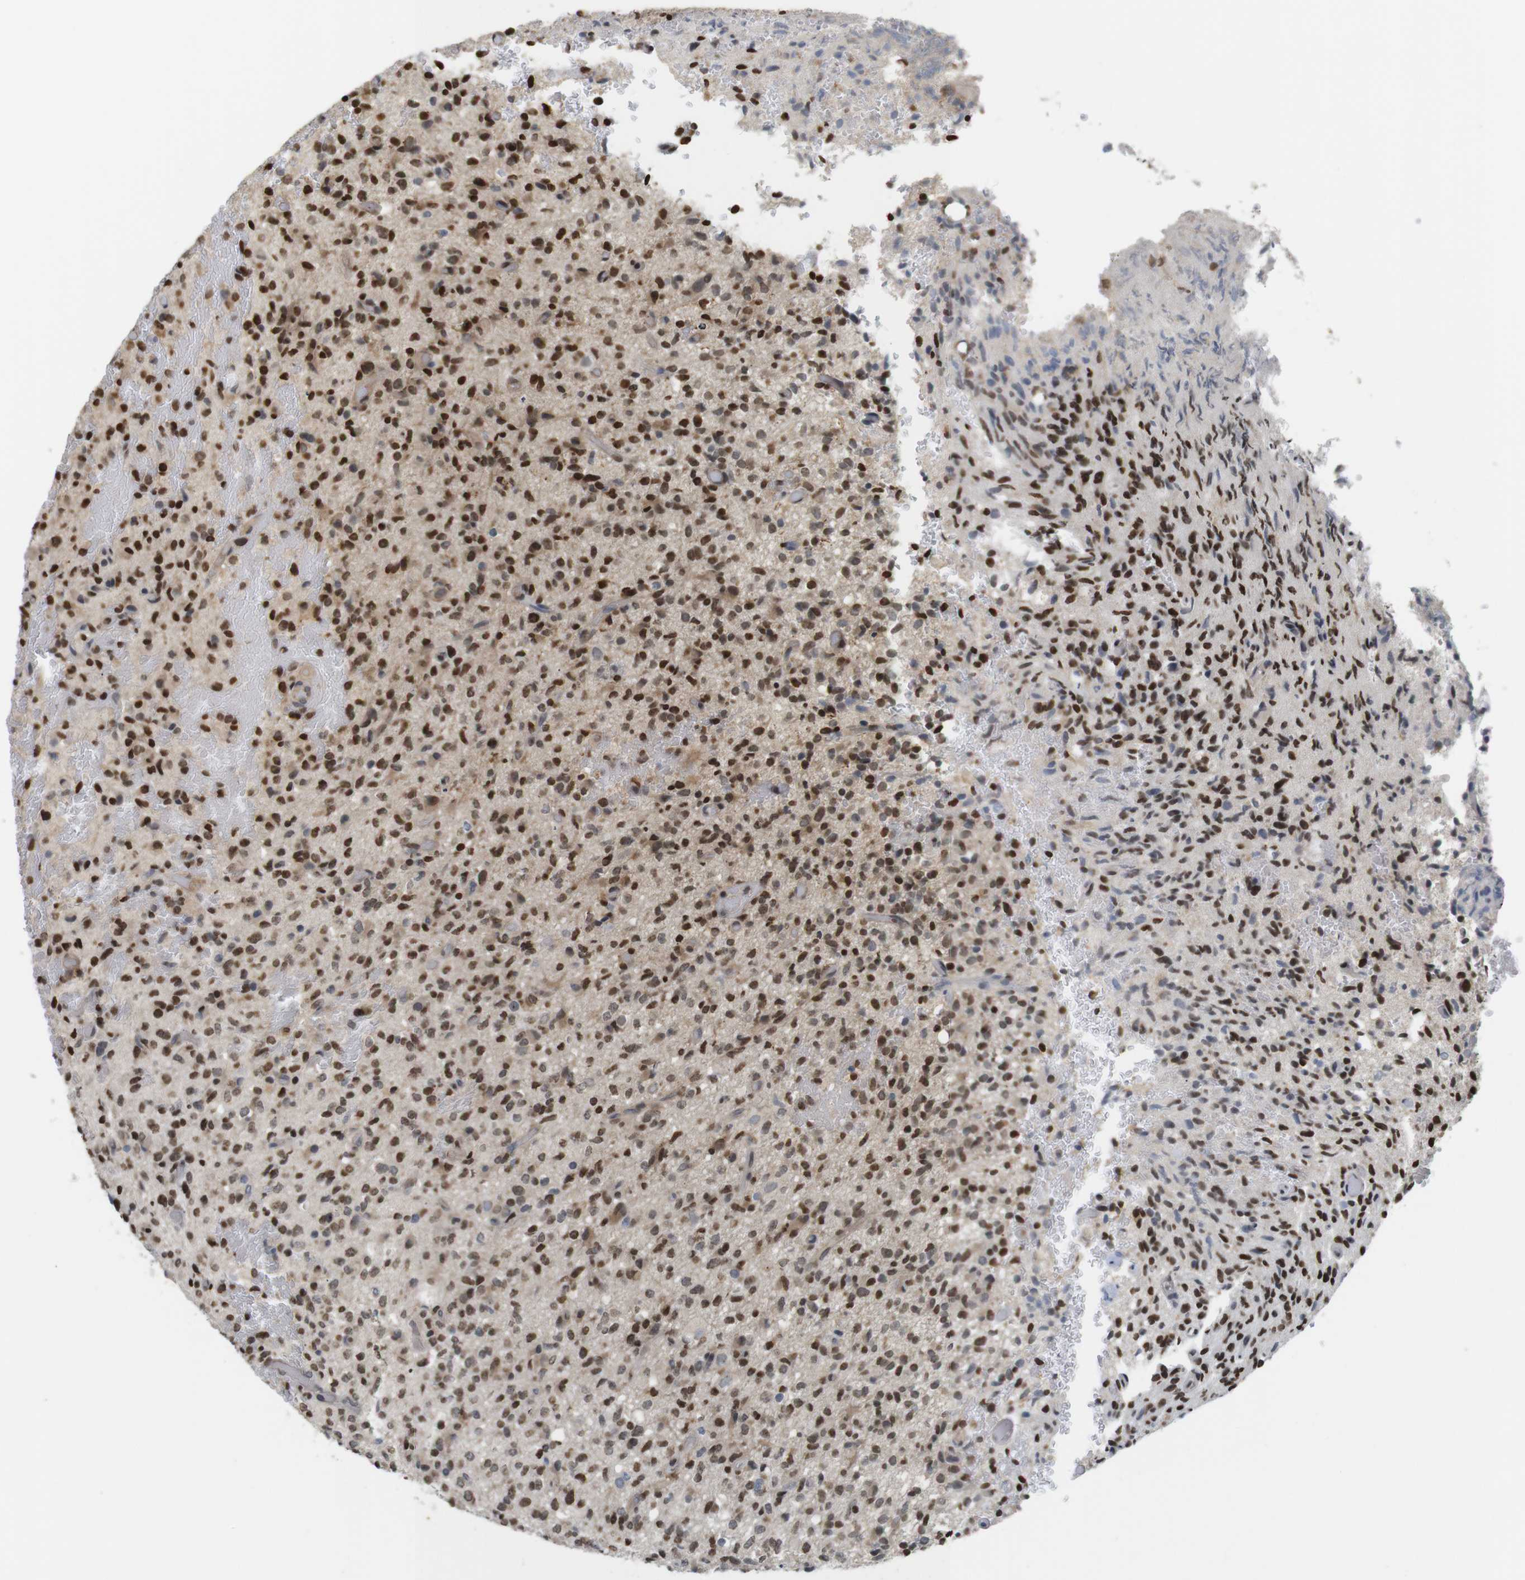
{"staining": {"intensity": "moderate", "quantity": ">75%", "location": "nuclear"}, "tissue": "glioma", "cell_type": "Tumor cells", "image_type": "cancer", "snomed": [{"axis": "morphology", "description": "Glioma, malignant, High grade"}, {"axis": "topography", "description": "Brain"}], "caption": "High-grade glioma (malignant) was stained to show a protein in brown. There is medium levels of moderate nuclear staining in about >75% of tumor cells. The staining was performed using DAB, with brown indicating positive protein expression. Nuclei are stained blue with hematoxylin.", "gene": "MBD1", "patient": {"sex": "male", "age": 71}}